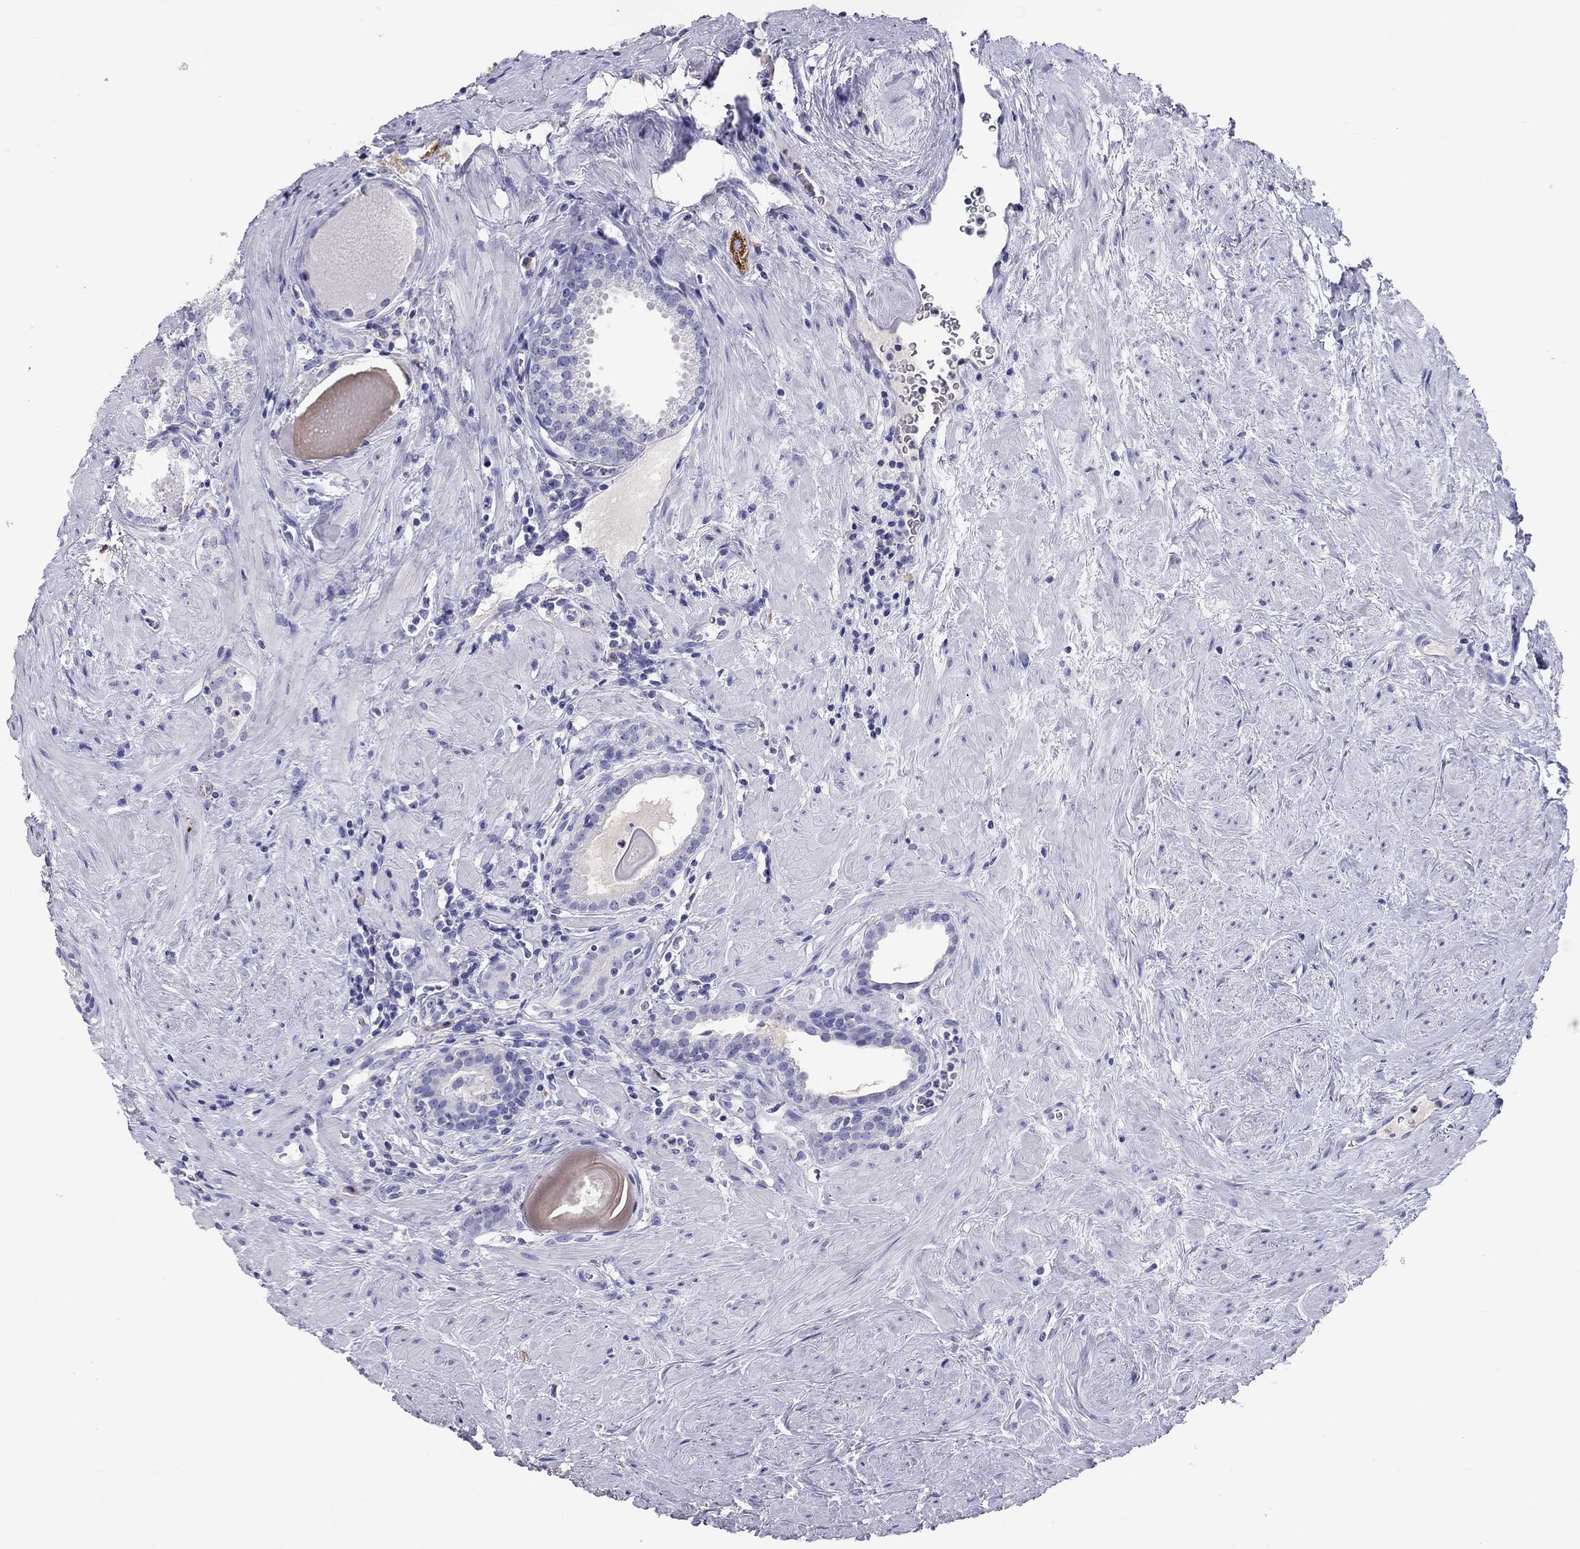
{"staining": {"intensity": "negative", "quantity": "none", "location": "none"}, "tissue": "prostate cancer", "cell_type": "Tumor cells", "image_type": "cancer", "snomed": [{"axis": "morphology", "description": "Adenocarcinoma, NOS"}, {"axis": "morphology", "description": "Adenocarcinoma, High grade"}, {"axis": "topography", "description": "Prostate"}], "caption": "IHC of human adenocarcinoma (prostate) reveals no positivity in tumor cells.", "gene": "CALHM1", "patient": {"sex": "male", "age": 64}}